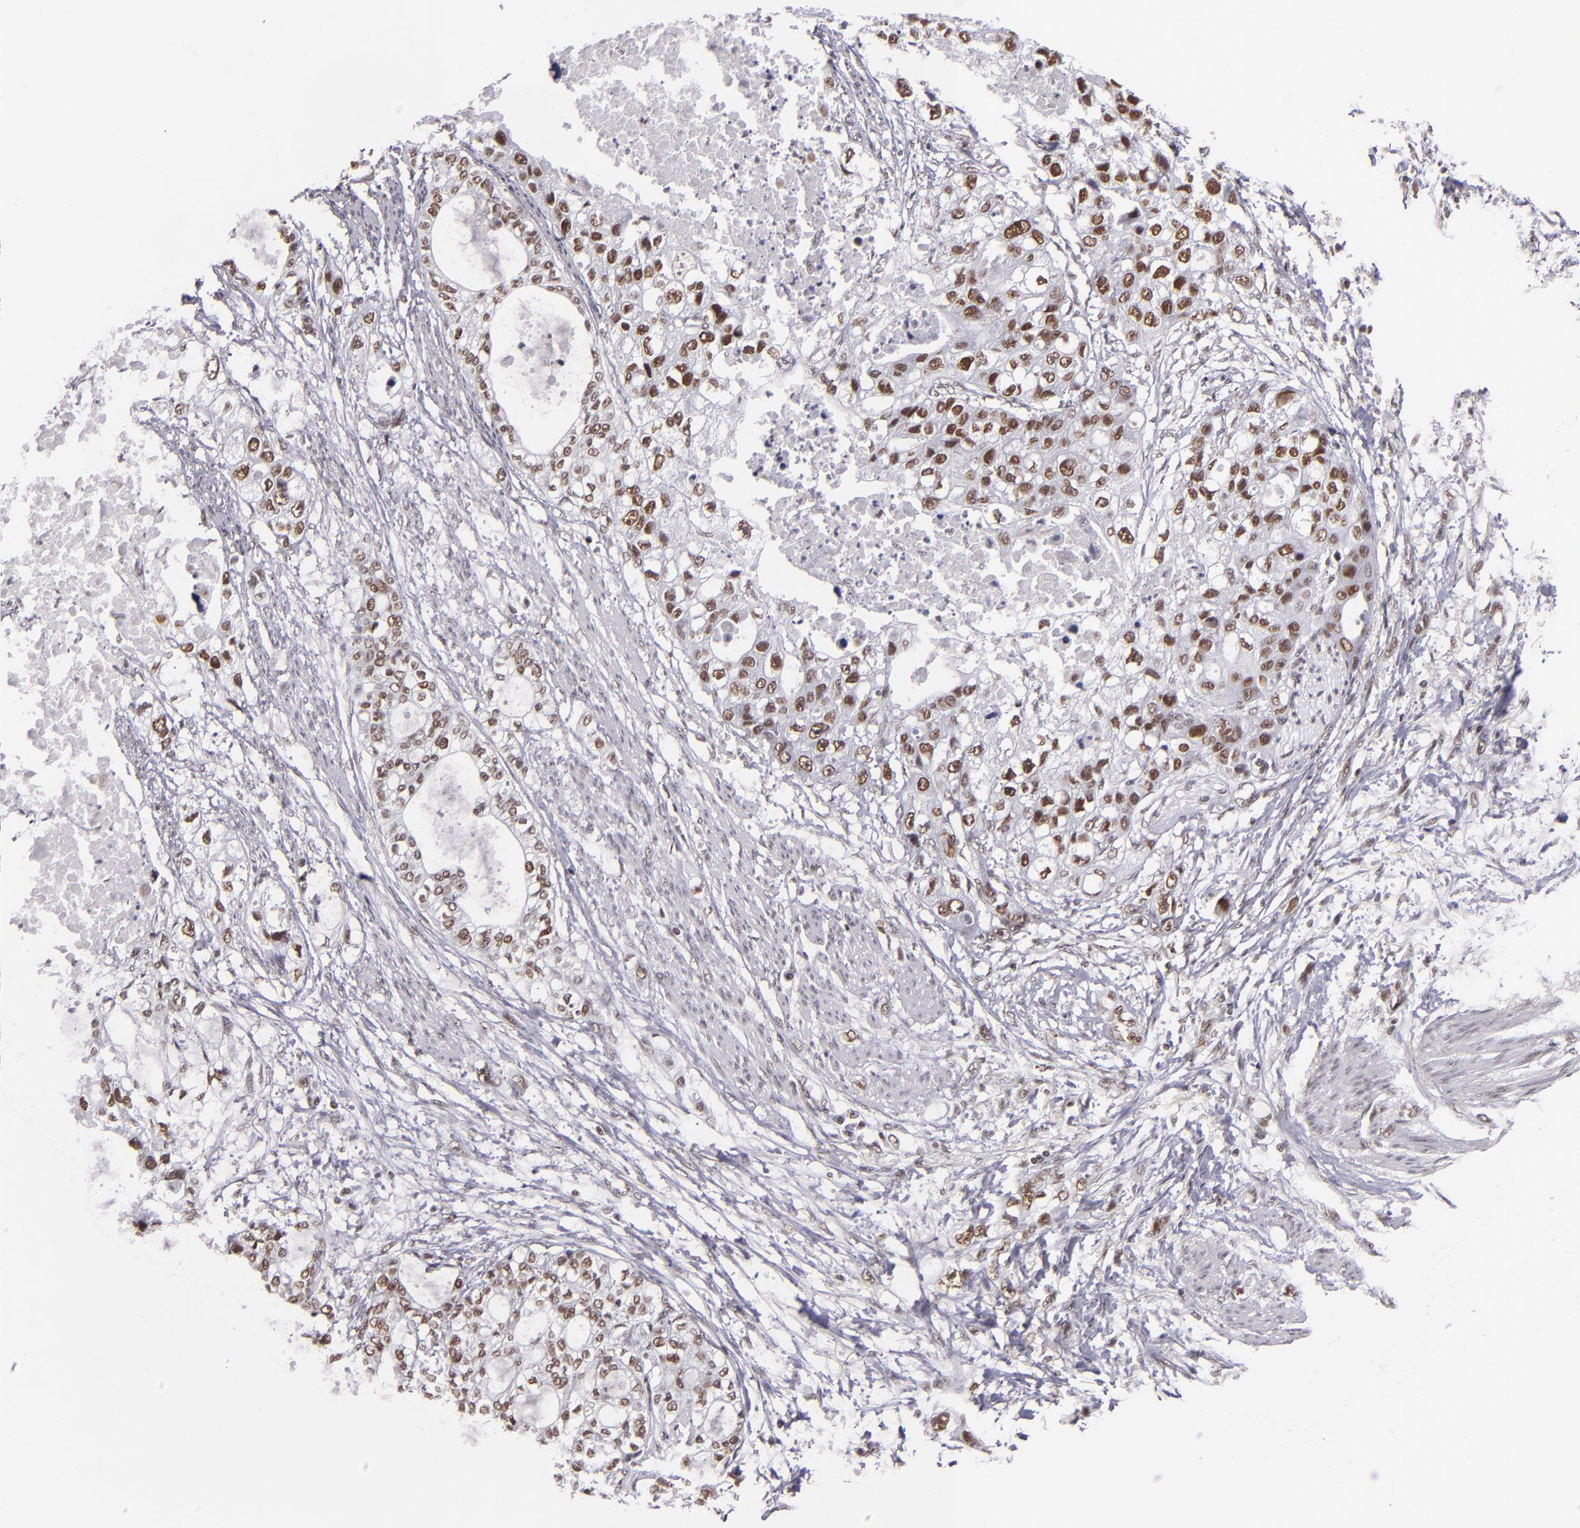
{"staining": {"intensity": "moderate", "quantity": ">75%", "location": "nuclear"}, "tissue": "stomach cancer", "cell_type": "Tumor cells", "image_type": "cancer", "snomed": [{"axis": "morphology", "description": "Adenocarcinoma, NOS"}, {"axis": "topography", "description": "Stomach, upper"}], "caption": "Protein staining demonstrates moderate nuclear positivity in approximately >75% of tumor cells in stomach cancer (adenocarcinoma).", "gene": "BRD8", "patient": {"sex": "female", "age": 52}}